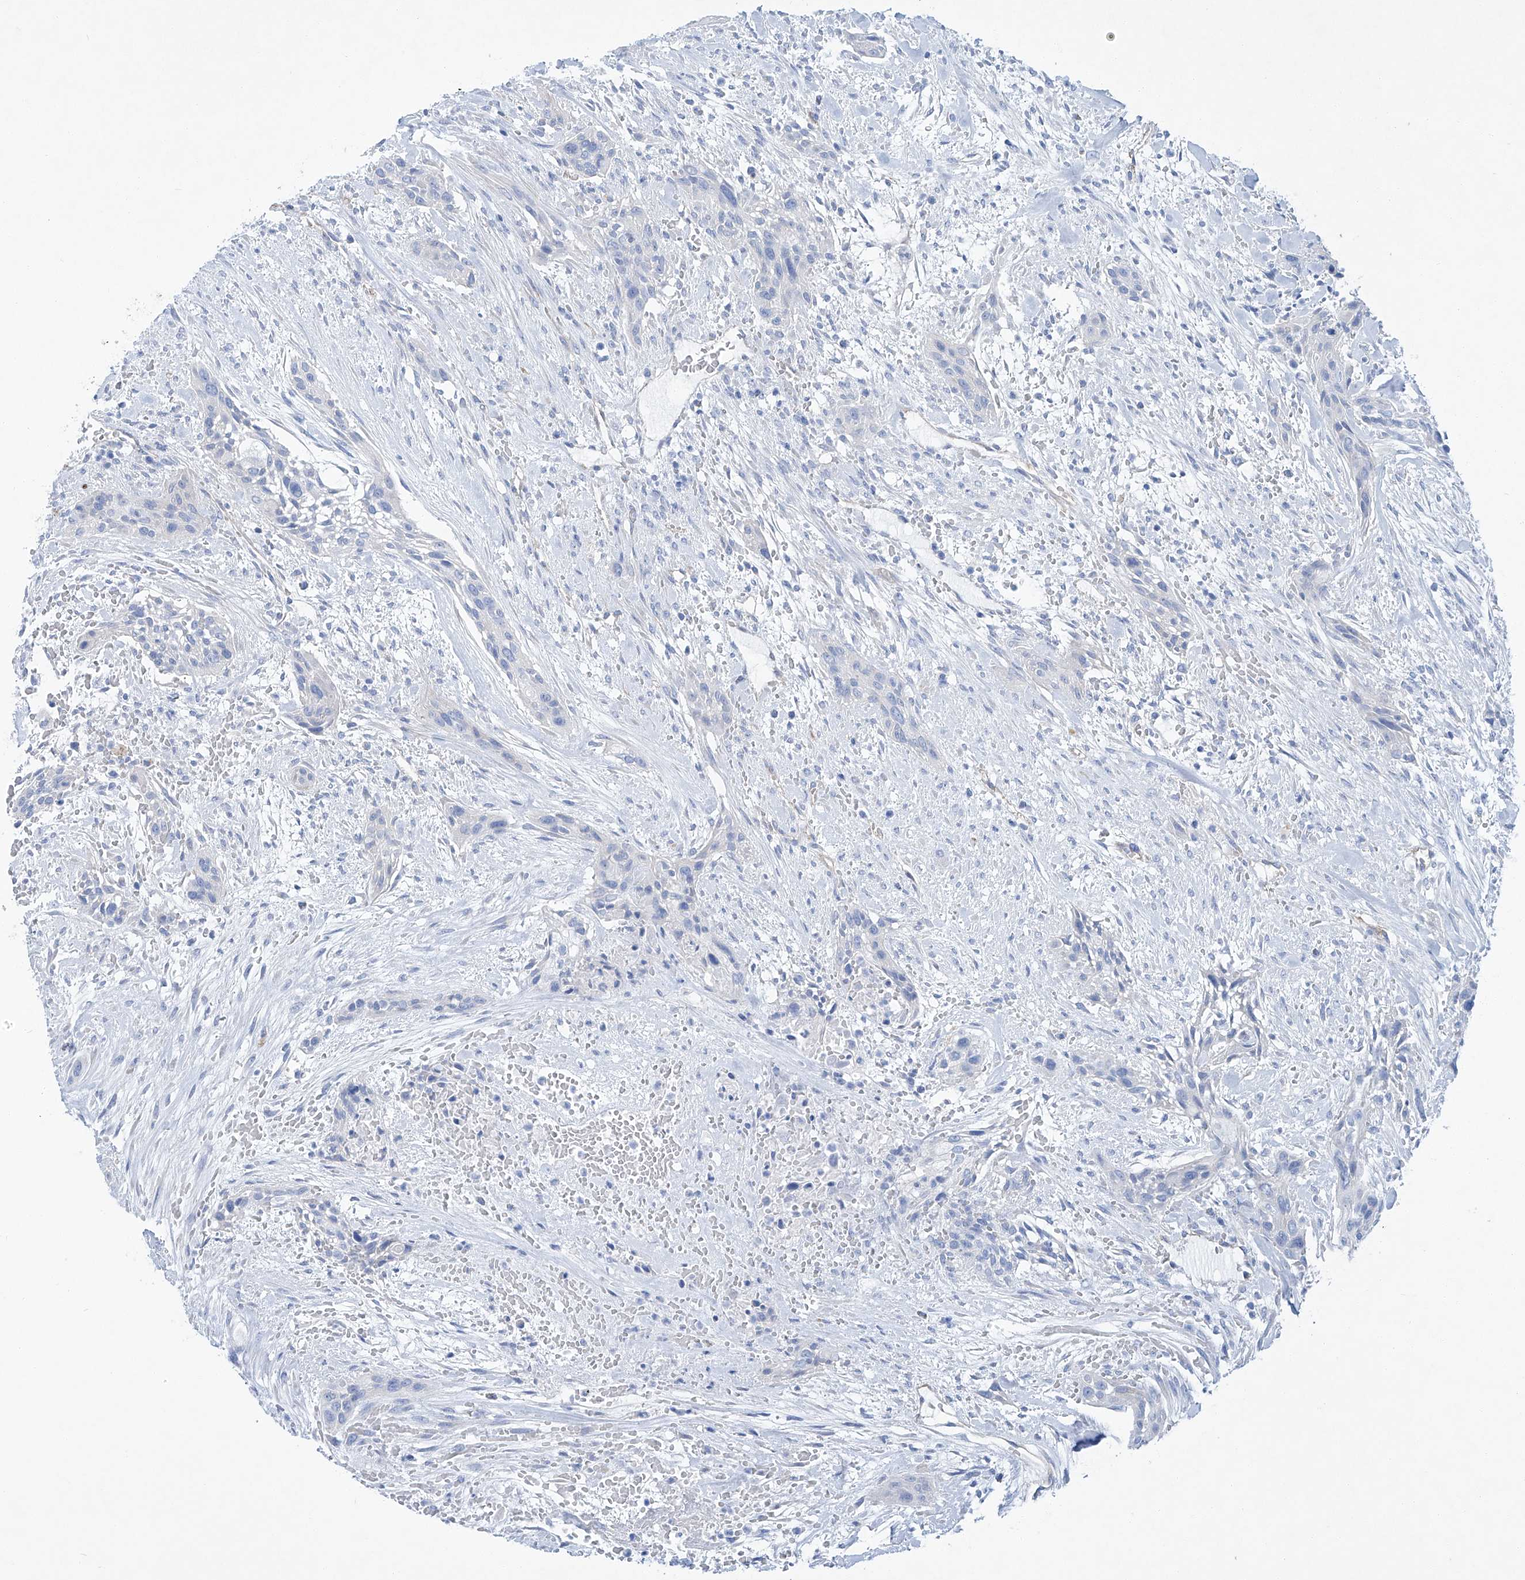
{"staining": {"intensity": "negative", "quantity": "none", "location": "none"}, "tissue": "urothelial cancer", "cell_type": "Tumor cells", "image_type": "cancer", "snomed": [{"axis": "morphology", "description": "Urothelial carcinoma, High grade"}, {"axis": "topography", "description": "Urinary bladder"}], "caption": "DAB (3,3'-diaminobenzidine) immunohistochemical staining of urothelial cancer demonstrates no significant staining in tumor cells. Brightfield microscopy of immunohistochemistry (IHC) stained with DAB (brown) and hematoxylin (blue), captured at high magnification.", "gene": "MAGI1", "patient": {"sex": "male", "age": 35}}